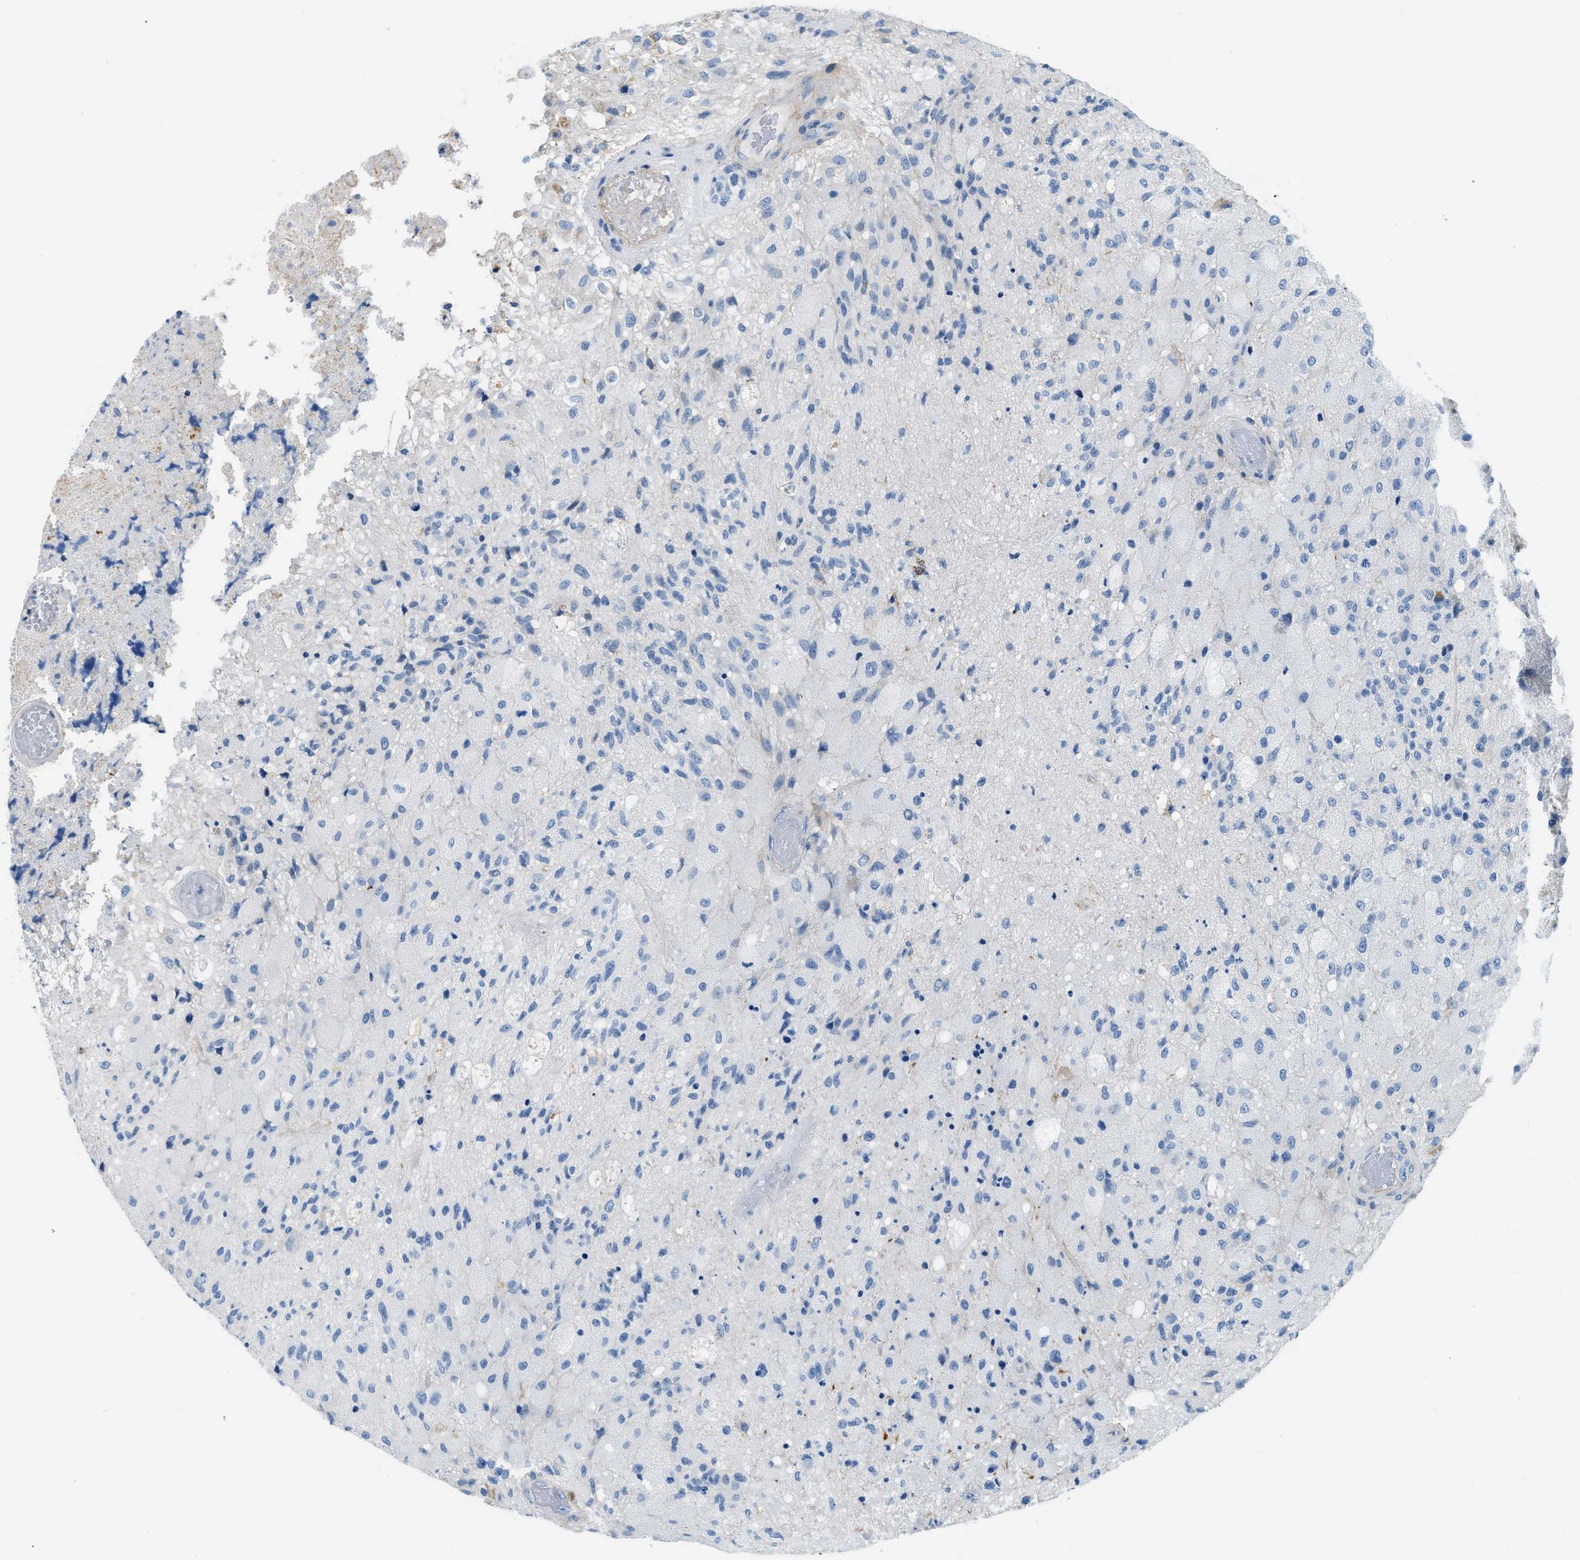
{"staining": {"intensity": "negative", "quantity": "none", "location": "none"}, "tissue": "glioma", "cell_type": "Tumor cells", "image_type": "cancer", "snomed": [{"axis": "morphology", "description": "Normal tissue, NOS"}, {"axis": "morphology", "description": "Glioma, malignant, High grade"}, {"axis": "topography", "description": "Cerebral cortex"}], "caption": "This is an IHC image of high-grade glioma (malignant). There is no expression in tumor cells.", "gene": "COL15A1", "patient": {"sex": "male", "age": 77}}